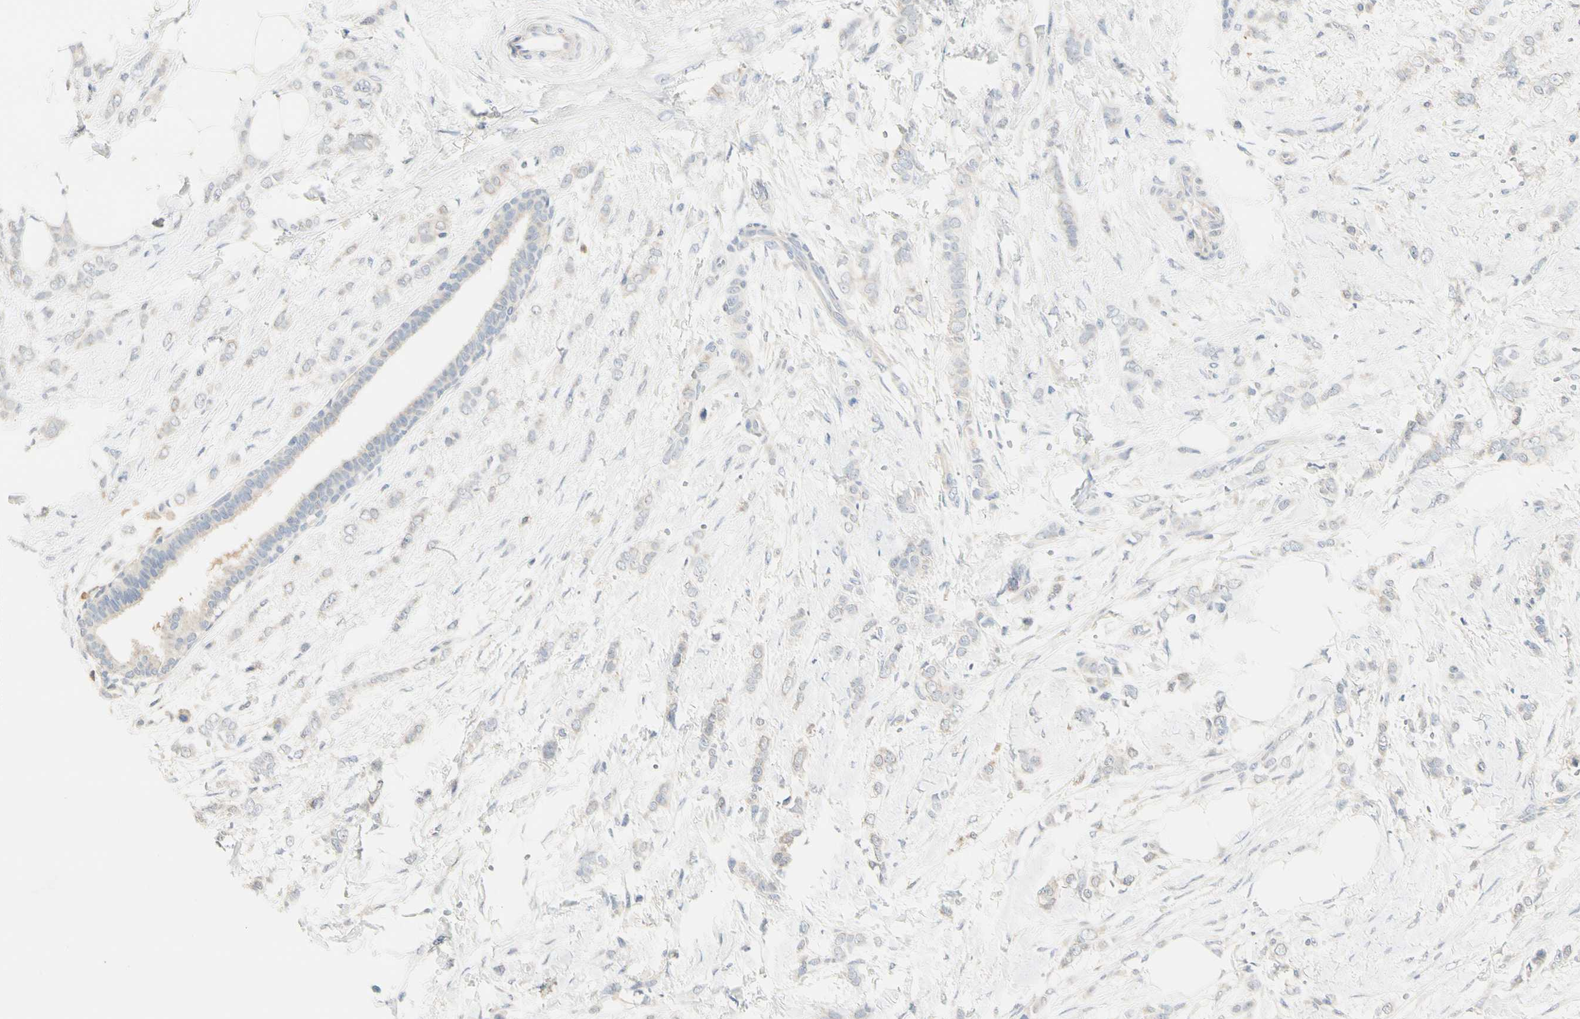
{"staining": {"intensity": "negative", "quantity": "none", "location": "none"}, "tissue": "breast cancer", "cell_type": "Tumor cells", "image_type": "cancer", "snomed": [{"axis": "morphology", "description": "Lobular carcinoma, in situ"}, {"axis": "morphology", "description": "Lobular carcinoma"}, {"axis": "topography", "description": "Breast"}], "caption": "Tumor cells are negative for protein expression in human breast cancer.", "gene": "GPR153", "patient": {"sex": "female", "age": 41}}